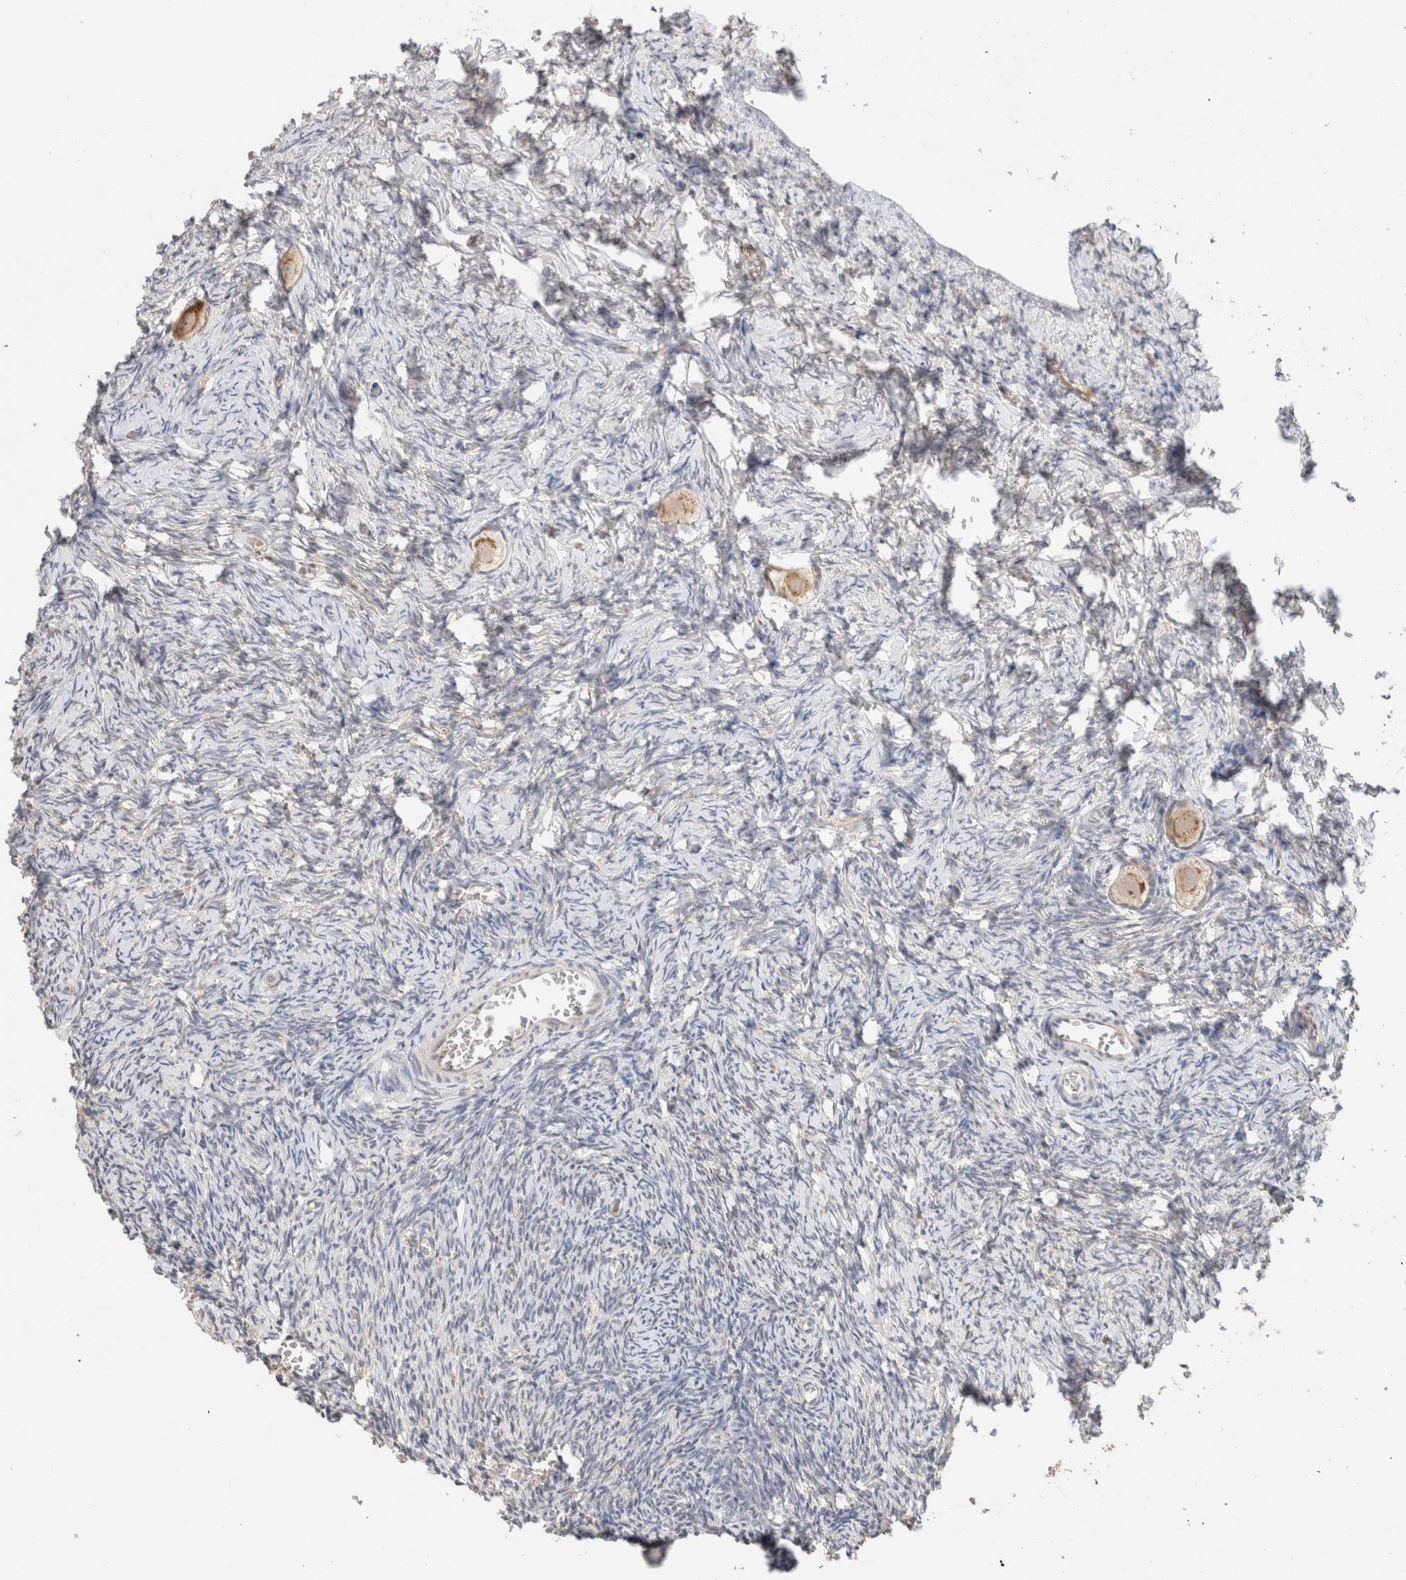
{"staining": {"intensity": "moderate", "quantity": ">75%", "location": "cytoplasmic/membranous"}, "tissue": "ovary", "cell_type": "Follicle cells", "image_type": "normal", "snomed": [{"axis": "morphology", "description": "Normal tissue, NOS"}, {"axis": "topography", "description": "Ovary"}], "caption": "Follicle cells display medium levels of moderate cytoplasmic/membranous staining in about >75% of cells in normal human ovary. (Brightfield microscopy of DAB IHC at high magnification).", "gene": "CA13", "patient": {"sex": "female", "age": 27}}